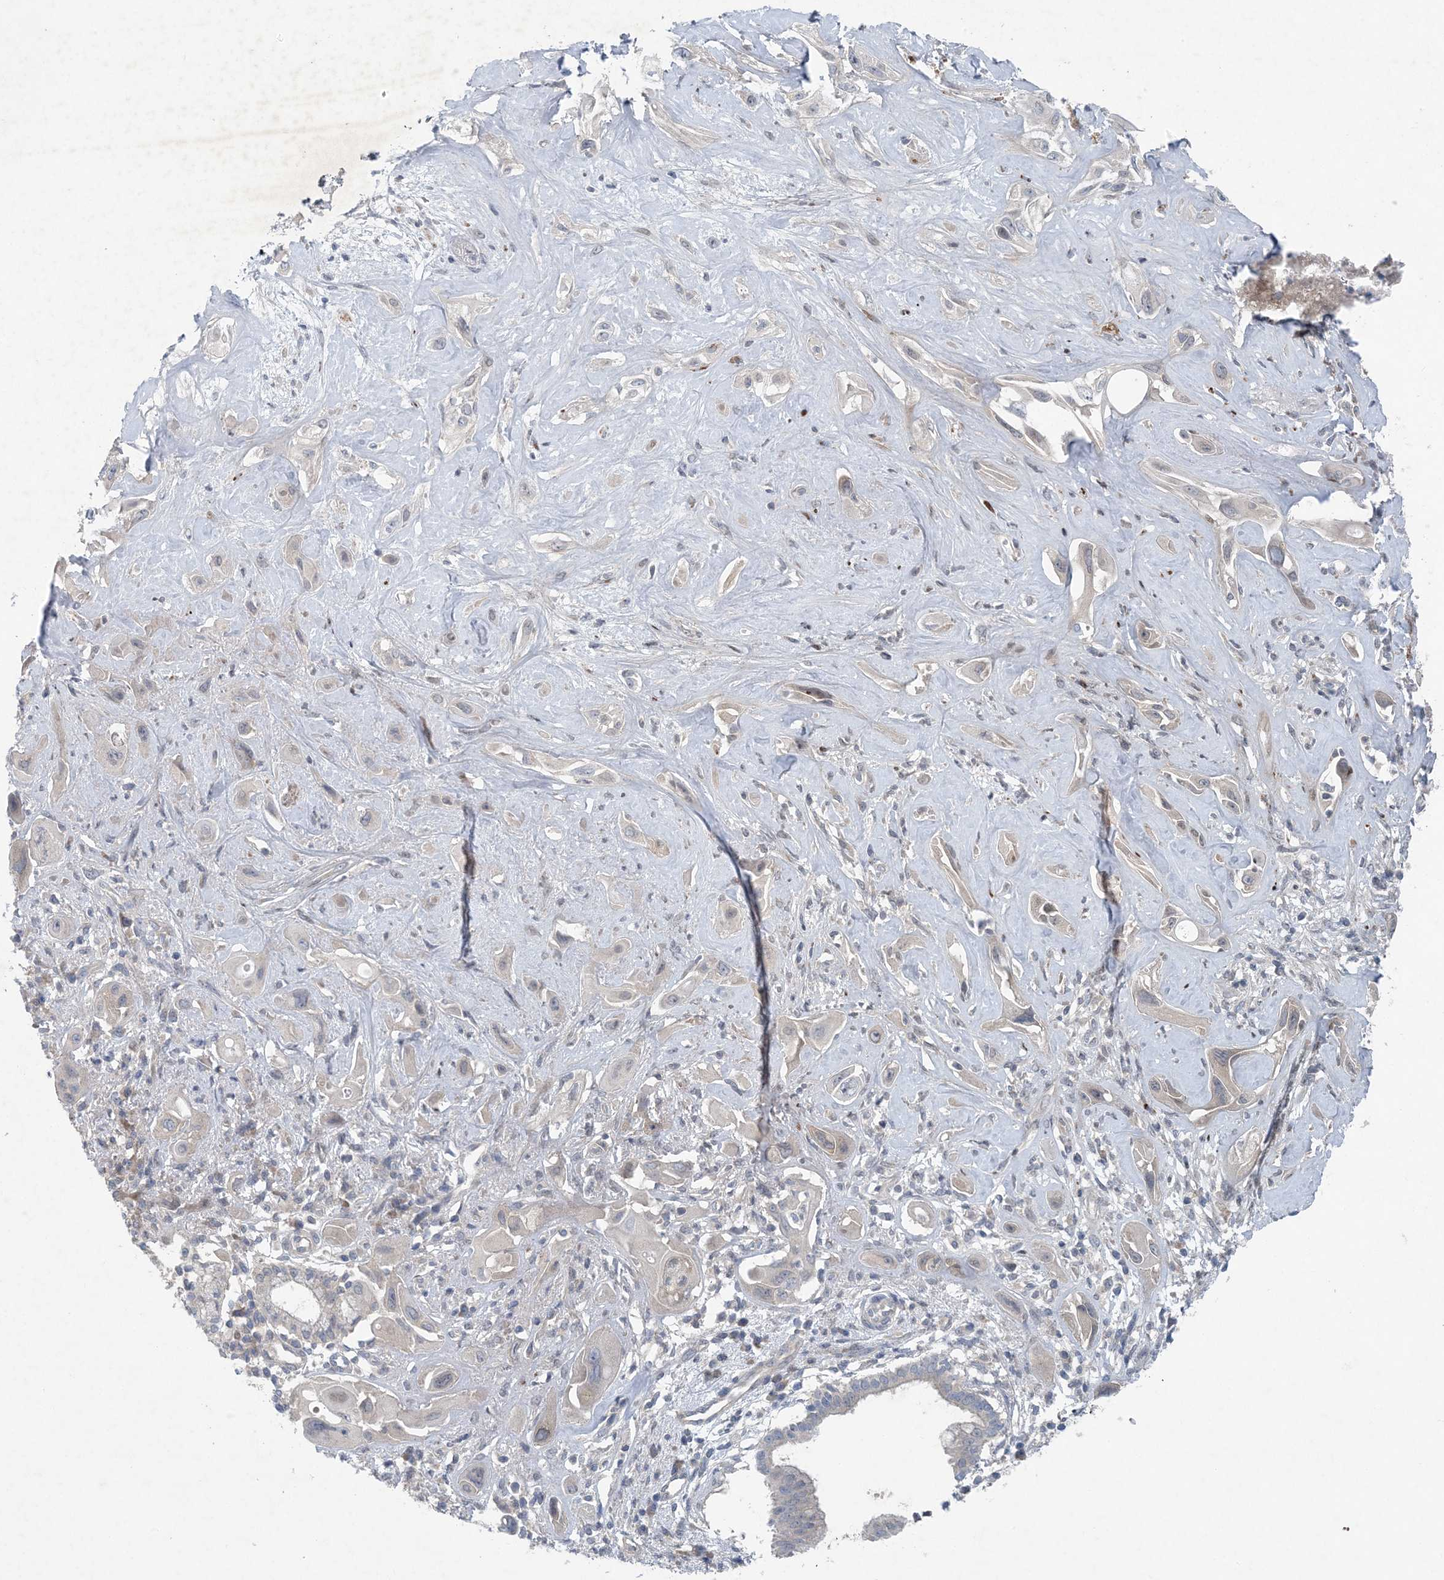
{"staining": {"intensity": "weak", "quantity": "25%-75%", "location": "cytoplasmic/membranous,nuclear"}, "tissue": "pancreatic cancer", "cell_type": "Tumor cells", "image_type": "cancer", "snomed": [{"axis": "morphology", "description": "Adenocarcinoma, NOS"}, {"axis": "topography", "description": "Pancreas"}], "caption": "Protein analysis of pancreatic cancer tissue reveals weak cytoplasmic/membranous and nuclear positivity in about 25%-75% of tumor cells.", "gene": "HIKESHI", "patient": {"sex": "male", "age": 68}}